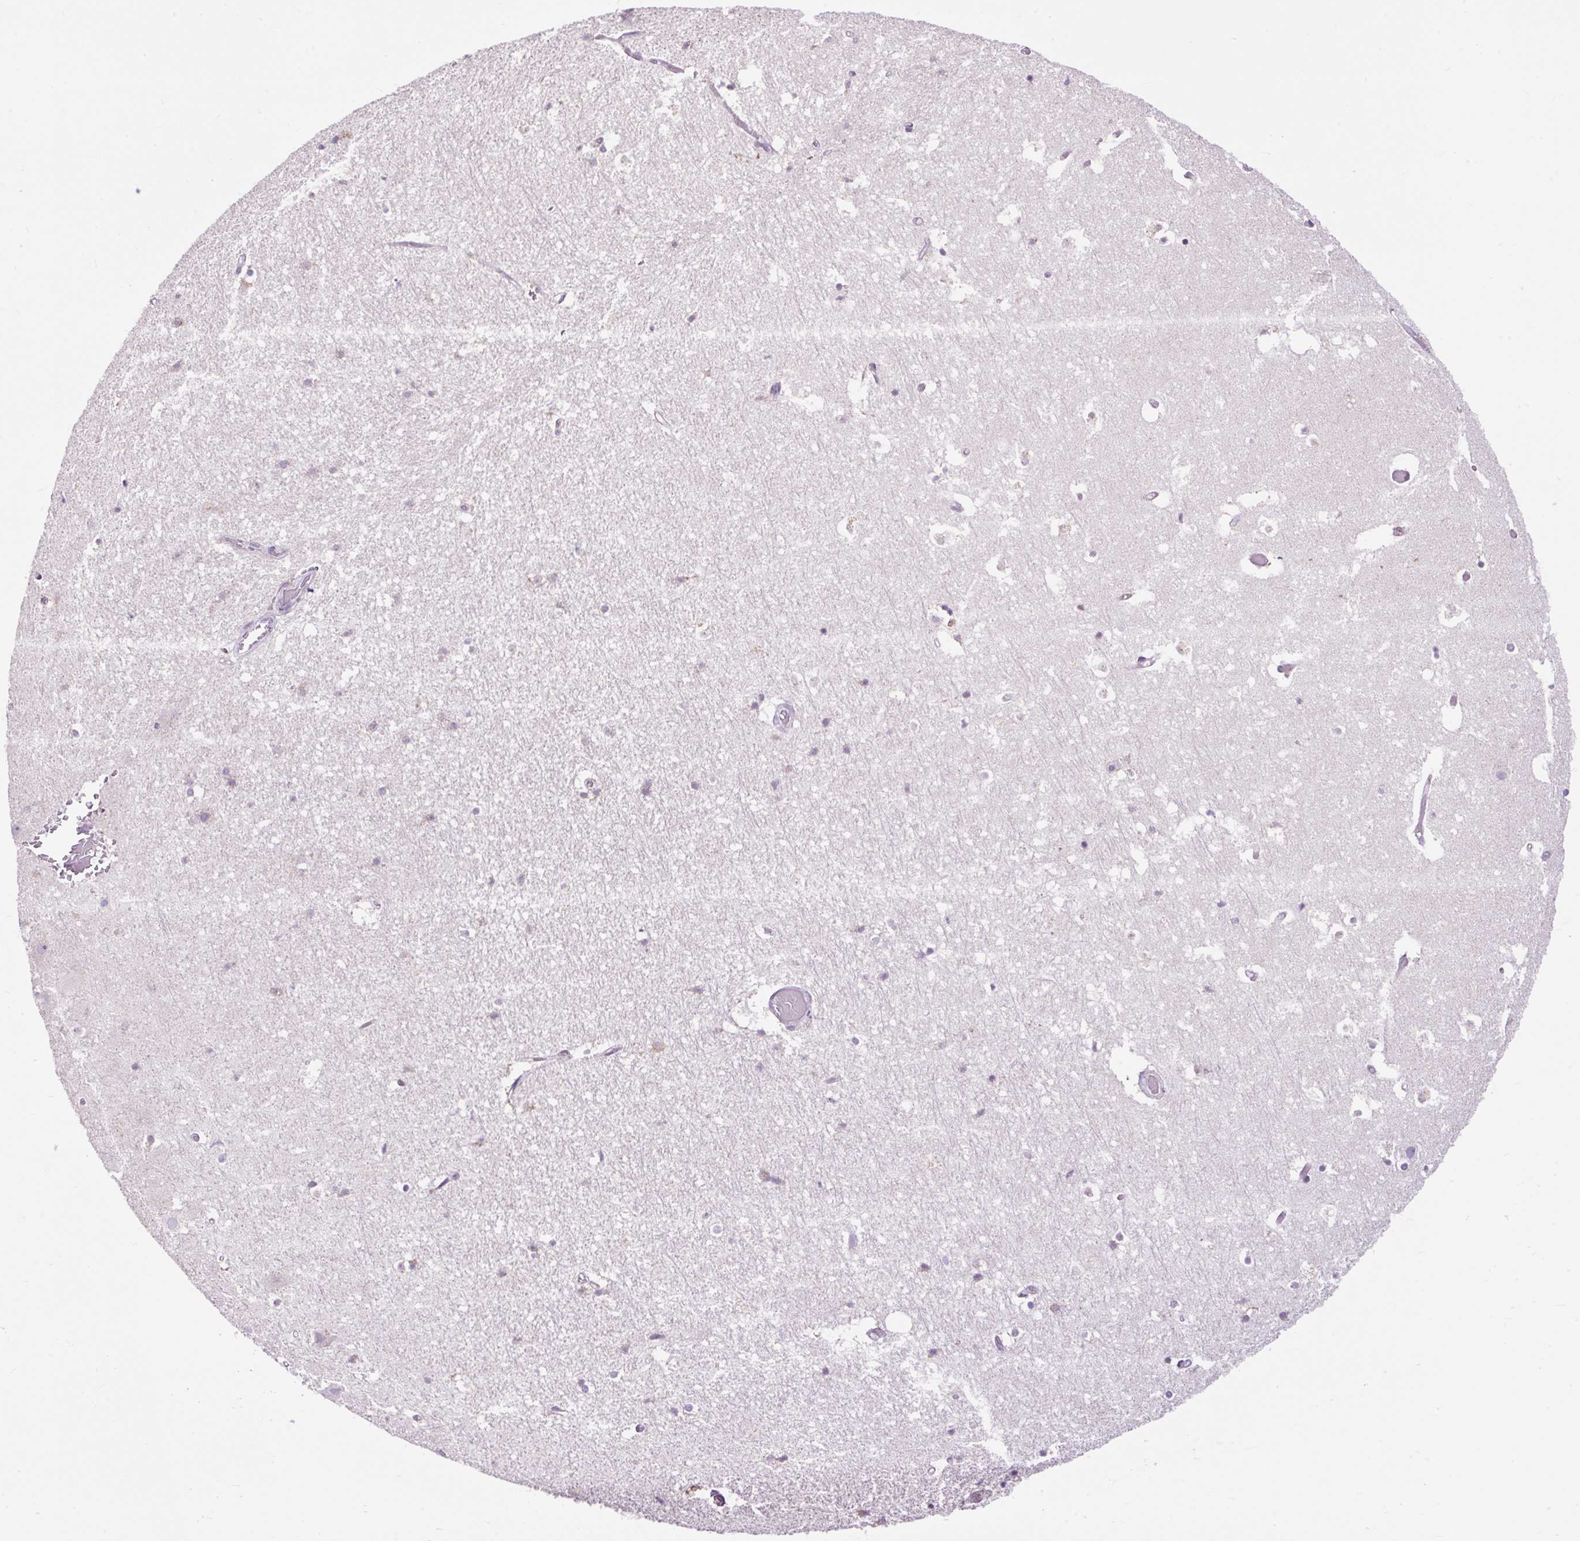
{"staining": {"intensity": "negative", "quantity": "none", "location": "none"}, "tissue": "hippocampus", "cell_type": "Glial cells", "image_type": "normal", "snomed": [{"axis": "morphology", "description": "Normal tissue, NOS"}, {"axis": "topography", "description": "Hippocampus"}], "caption": "Human hippocampus stained for a protein using immunohistochemistry (IHC) shows no expression in glial cells.", "gene": "FMC1", "patient": {"sex": "female", "age": 52}}